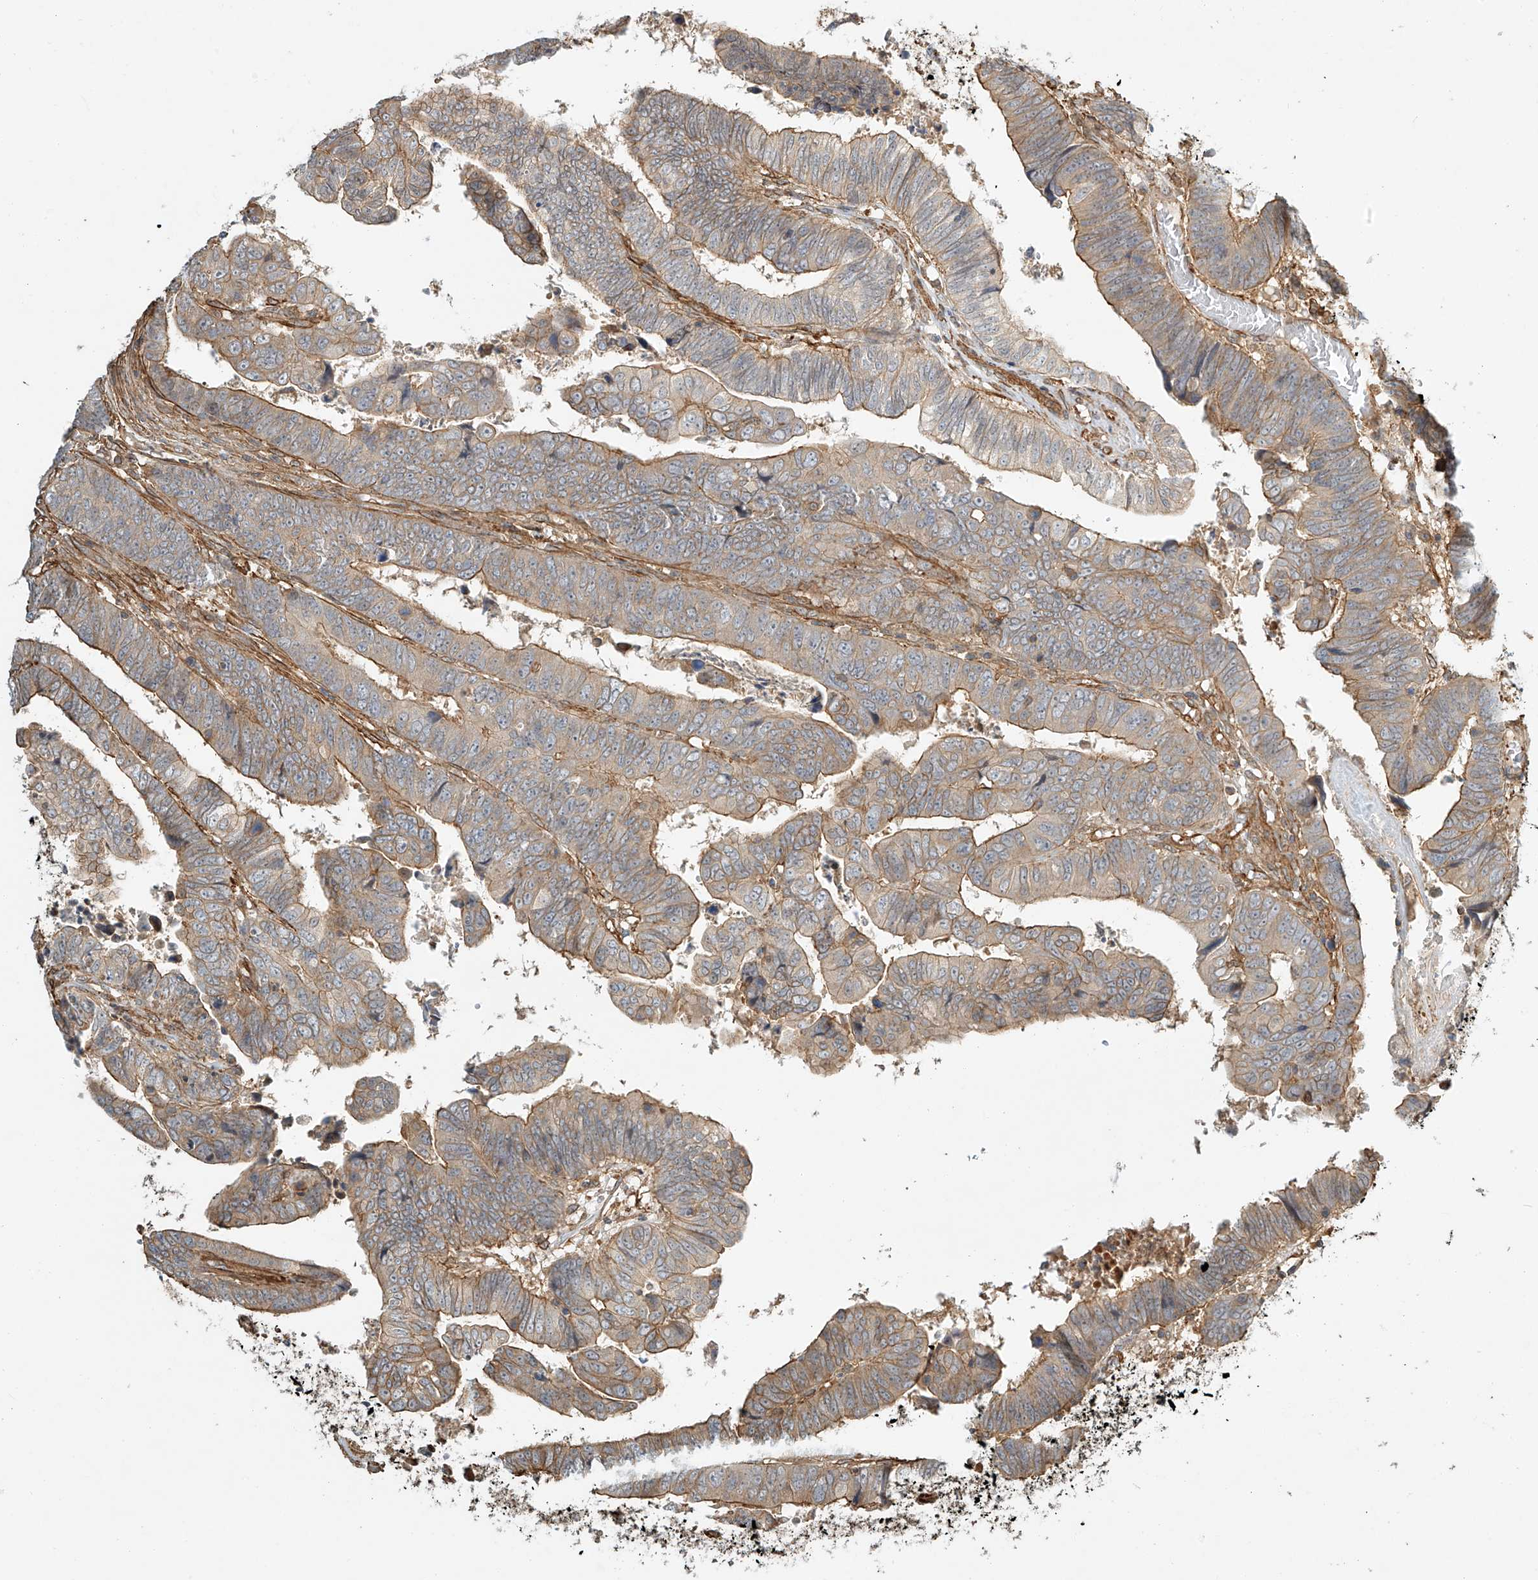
{"staining": {"intensity": "moderate", "quantity": "25%-75%", "location": "cytoplasmic/membranous"}, "tissue": "colorectal cancer", "cell_type": "Tumor cells", "image_type": "cancer", "snomed": [{"axis": "morphology", "description": "Normal tissue, NOS"}, {"axis": "morphology", "description": "Adenocarcinoma, NOS"}, {"axis": "topography", "description": "Rectum"}], "caption": "Immunohistochemical staining of human colorectal cancer demonstrates medium levels of moderate cytoplasmic/membranous protein positivity in about 25%-75% of tumor cells.", "gene": "CSMD3", "patient": {"sex": "female", "age": 65}}